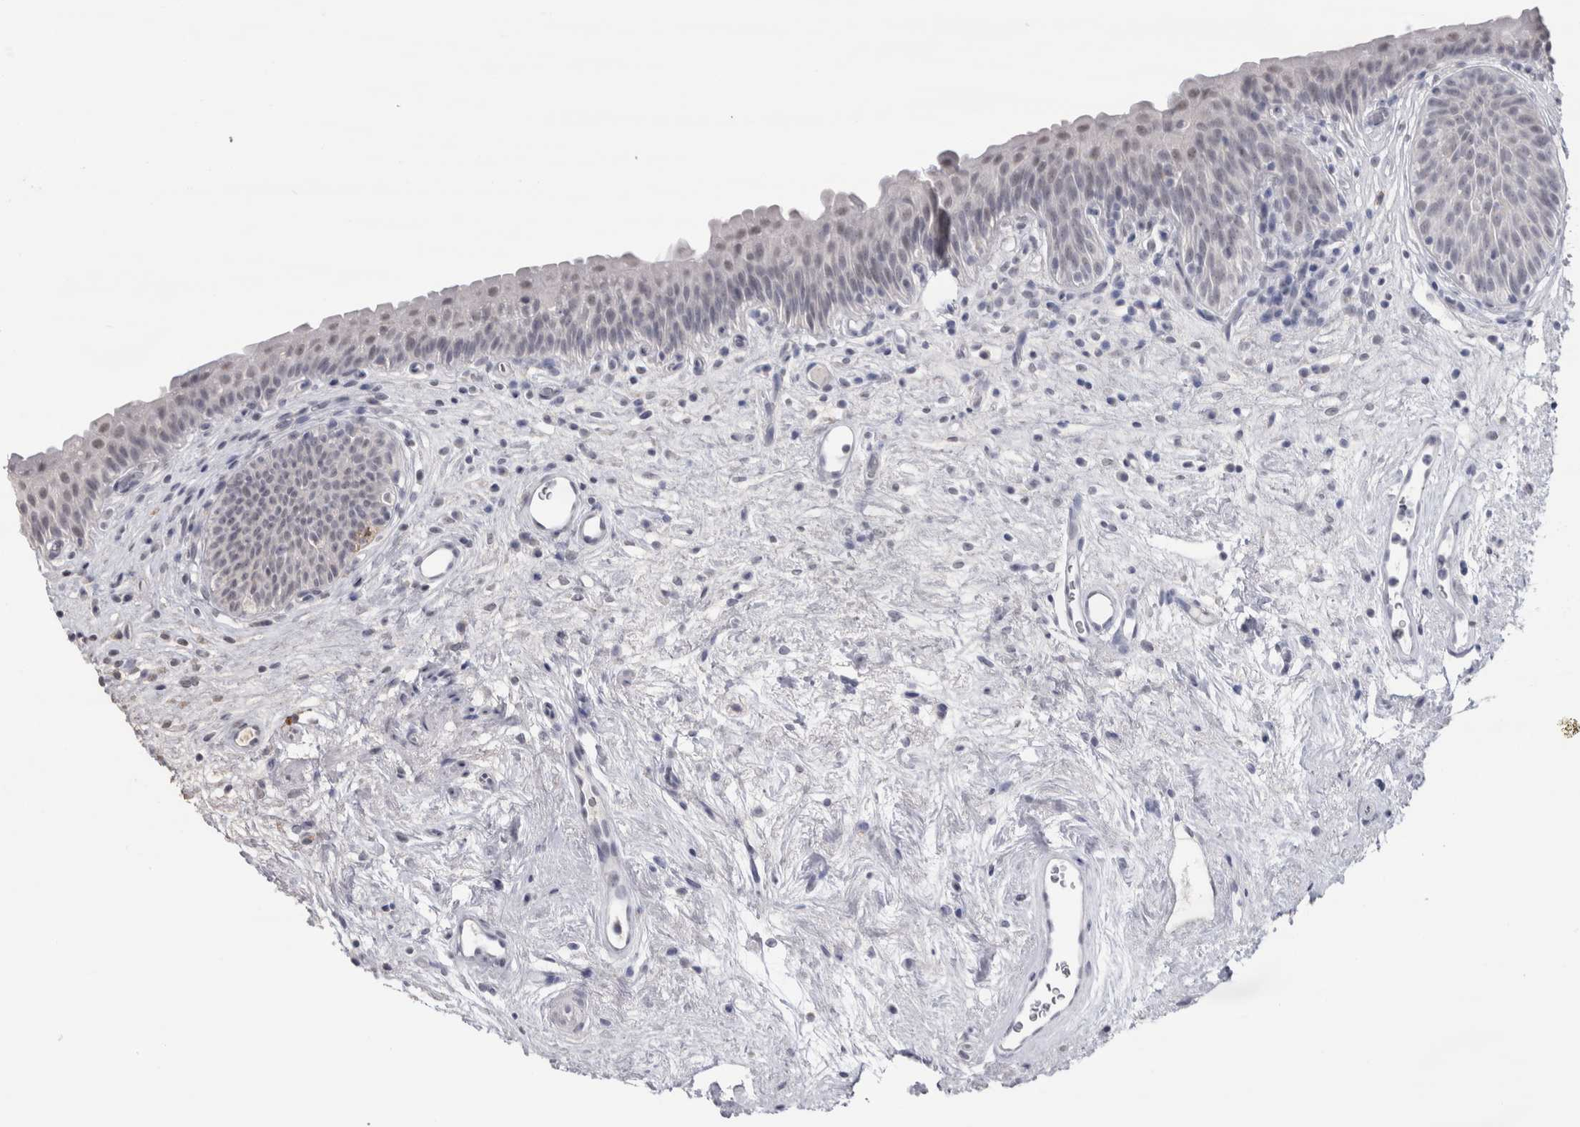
{"staining": {"intensity": "weak", "quantity": "<25%", "location": "nuclear"}, "tissue": "urinary bladder", "cell_type": "Urothelial cells", "image_type": "normal", "snomed": [{"axis": "morphology", "description": "Normal tissue, NOS"}, {"axis": "topography", "description": "Urinary bladder"}], "caption": "Human urinary bladder stained for a protein using immunohistochemistry (IHC) shows no expression in urothelial cells.", "gene": "CDH17", "patient": {"sex": "male", "age": 83}}